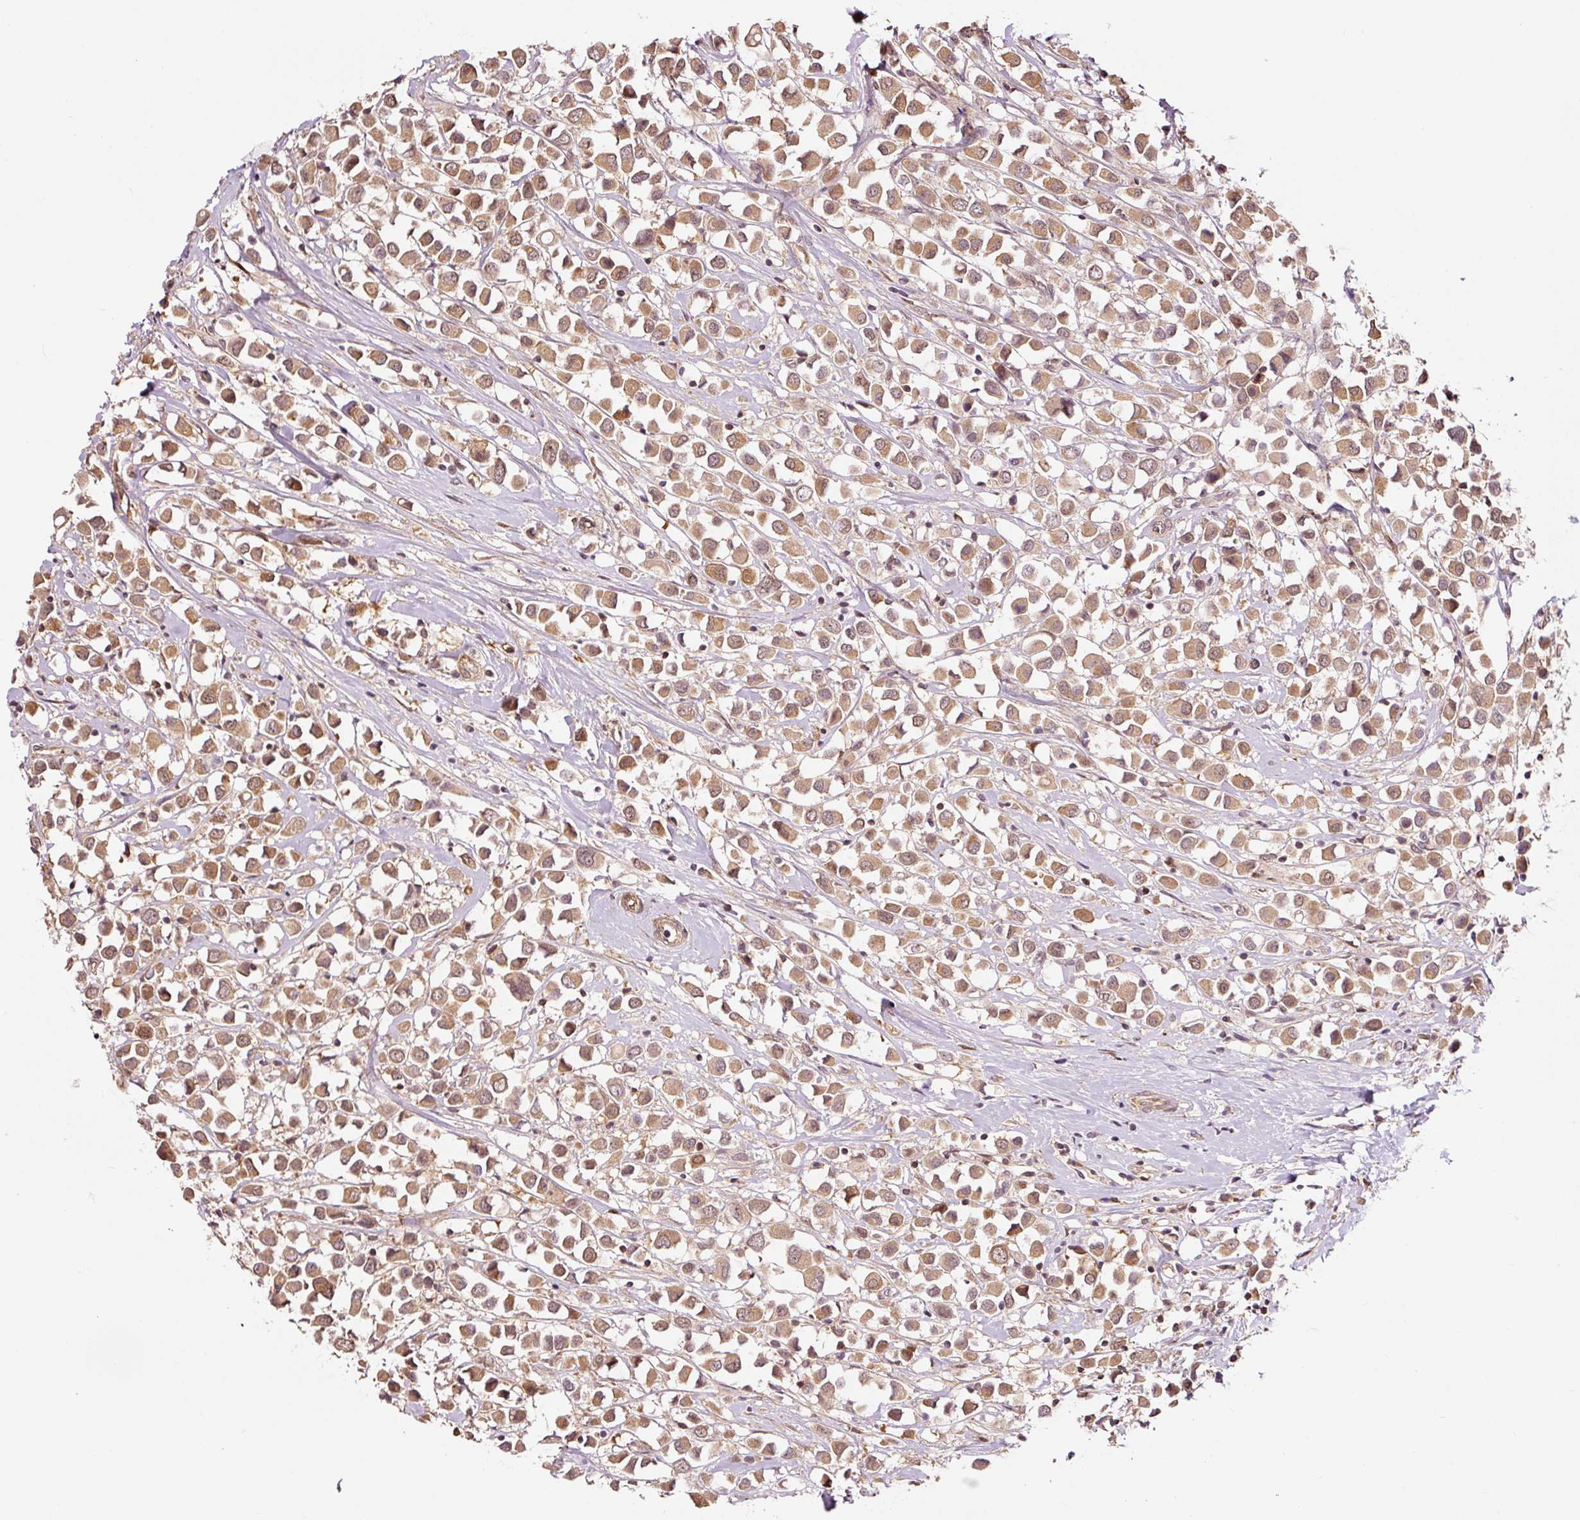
{"staining": {"intensity": "moderate", "quantity": ">75%", "location": "cytoplasmic/membranous,nuclear"}, "tissue": "breast cancer", "cell_type": "Tumor cells", "image_type": "cancer", "snomed": [{"axis": "morphology", "description": "Duct carcinoma"}, {"axis": "topography", "description": "Breast"}], "caption": "Brown immunohistochemical staining in human breast intraductal carcinoma demonstrates moderate cytoplasmic/membranous and nuclear positivity in about >75% of tumor cells.", "gene": "FBXL14", "patient": {"sex": "female", "age": 61}}